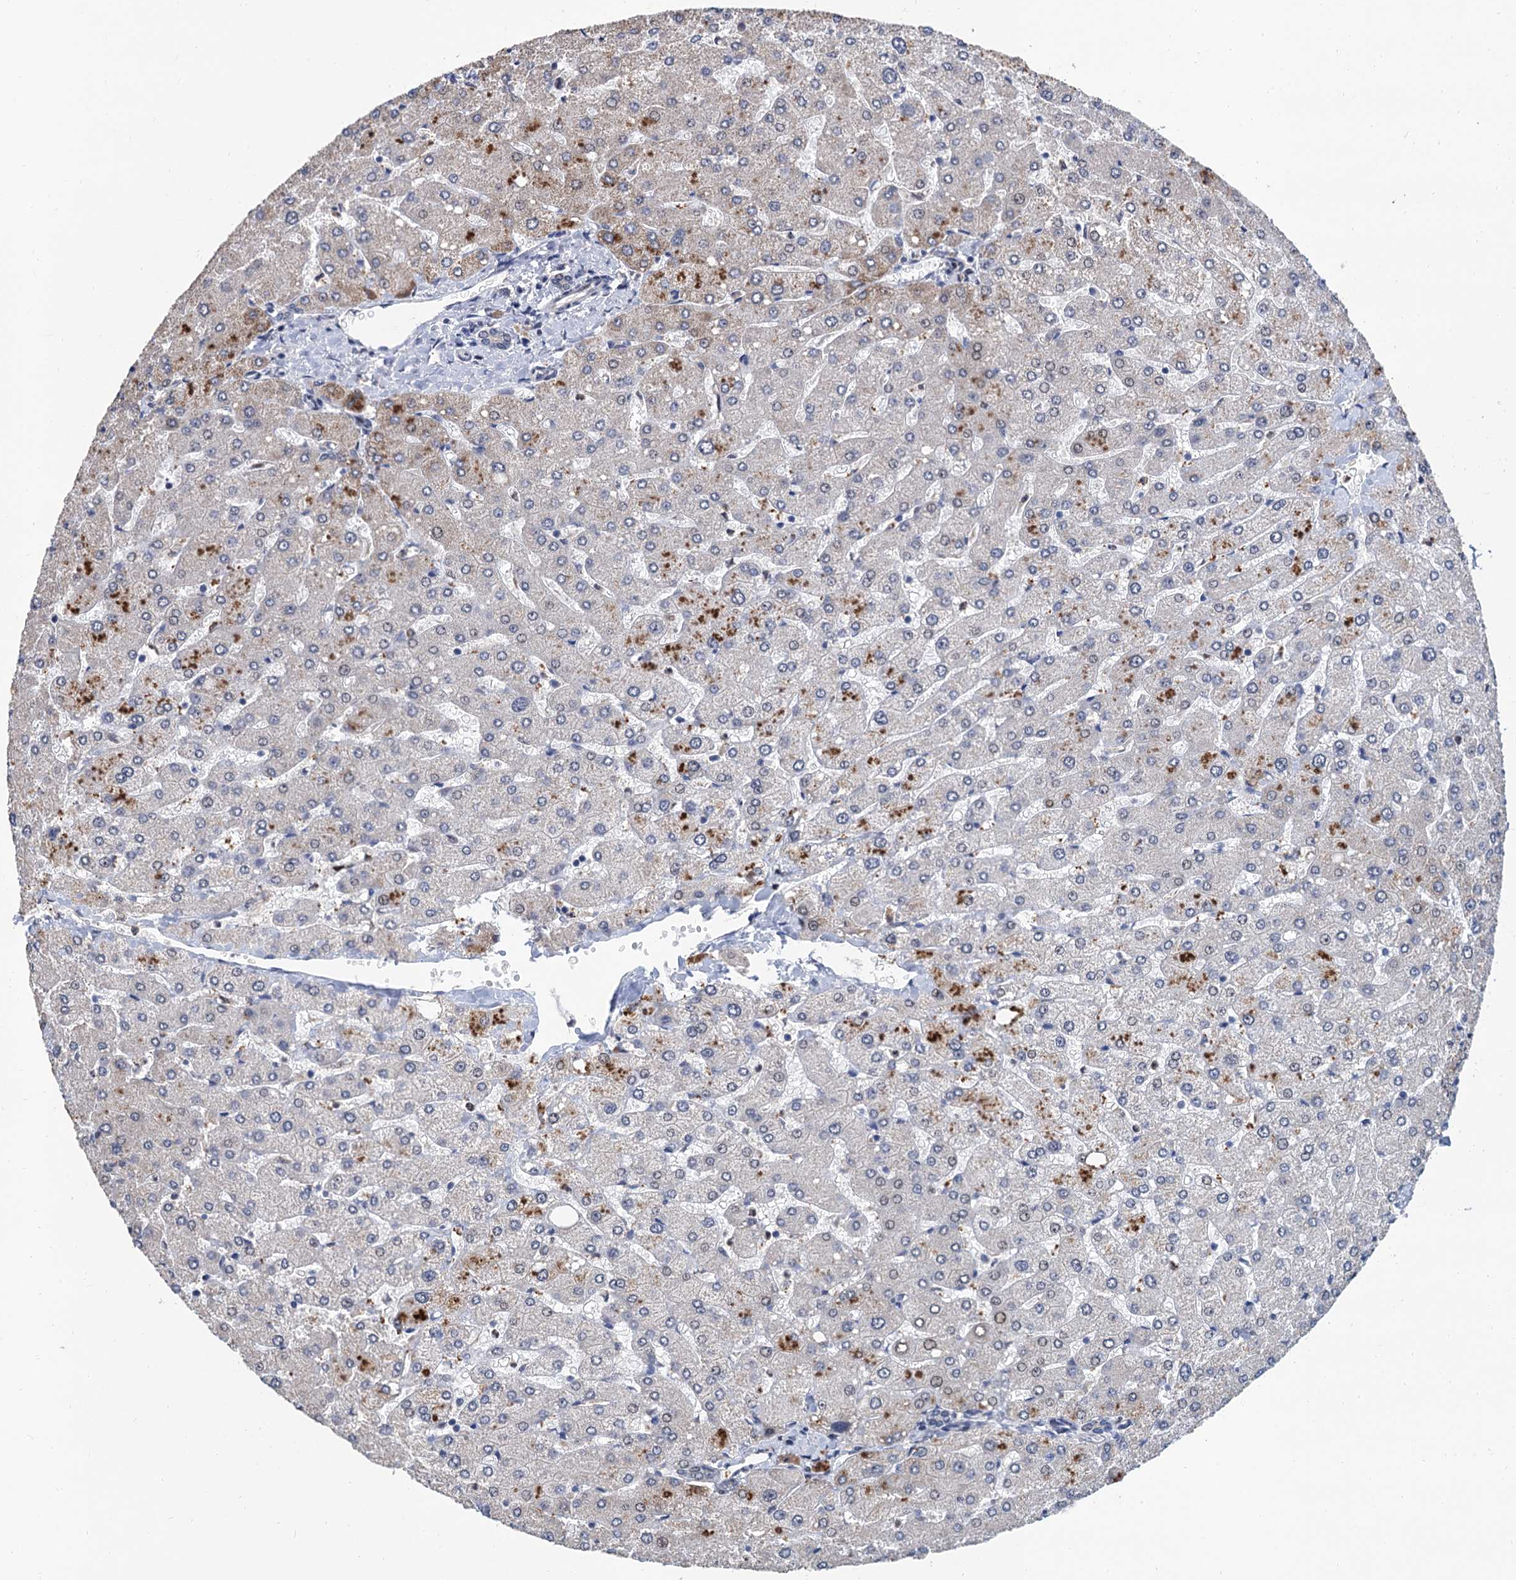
{"staining": {"intensity": "negative", "quantity": "none", "location": "none"}, "tissue": "liver", "cell_type": "Cholangiocytes", "image_type": "normal", "snomed": [{"axis": "morphology", "description": "Normal tissue, NOS"}, {"axis": "topography", "description": "Liver"}], "caption": "Liver stained for a protein using immunohistochemistry reveals no positivity cholangiocytes.", "gene": "TSEN34", "patient": {"sex": "male", "age": 55}}